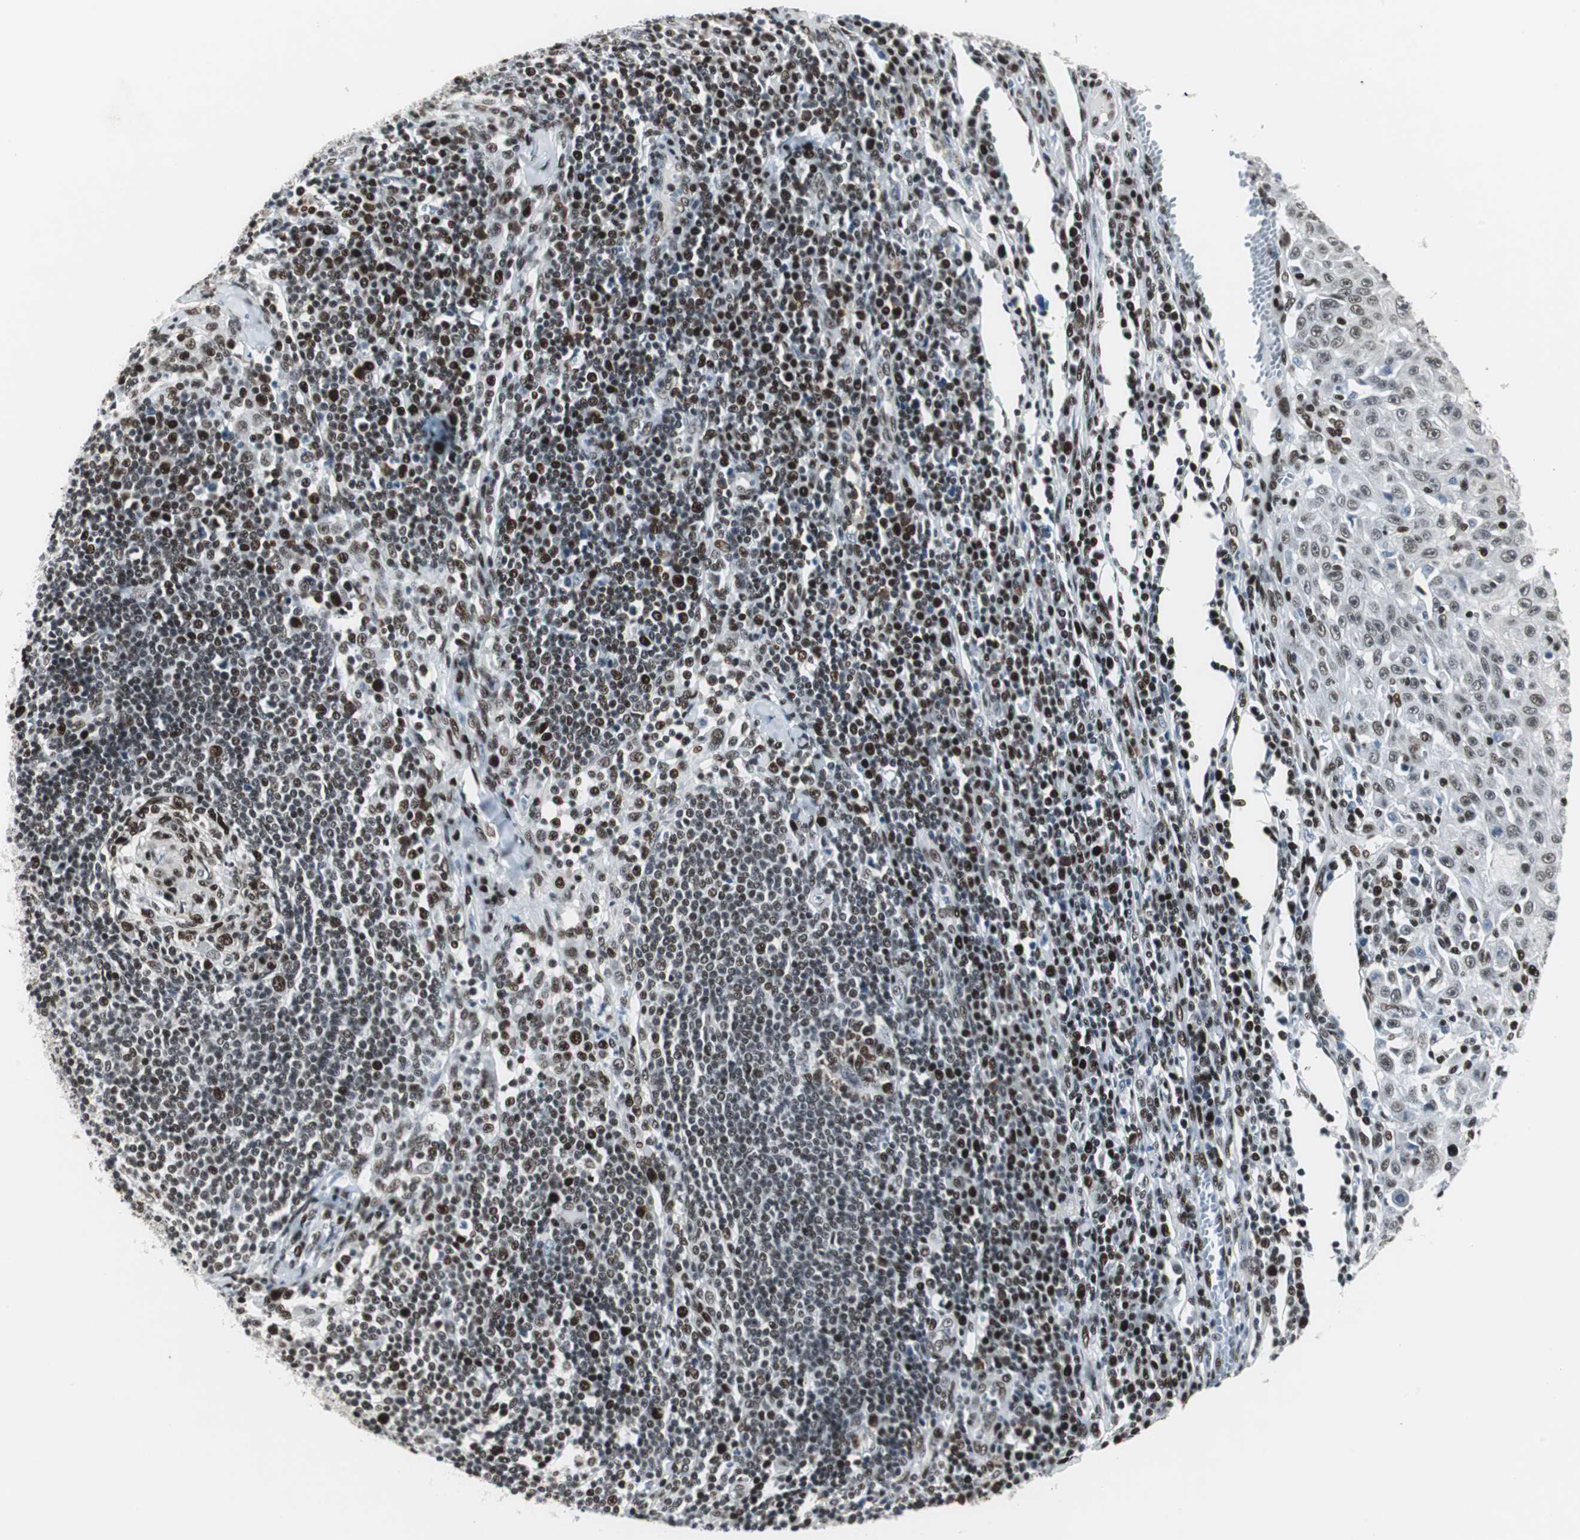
{"staining": {"intensity": "moderate", "quantity": "25%-75%", "location": "nuclear"}, "tissue": "skin cancer", "cell_type": "Tumor cells", "image_type": "cancer", "snomed": [{"axis": "morphology", "description": "Squamous cell carcinoma, NOS"}, {"axis": "topography", "description": "Skin"}], "caption": "There is medium levels of moderate nuclear staining in tumor cells of skin cancer, as demonstrated by immunohistochemical staining (brown color).", "gene": "MEF2D", "patient": {"sex": "male", "age": 75}}